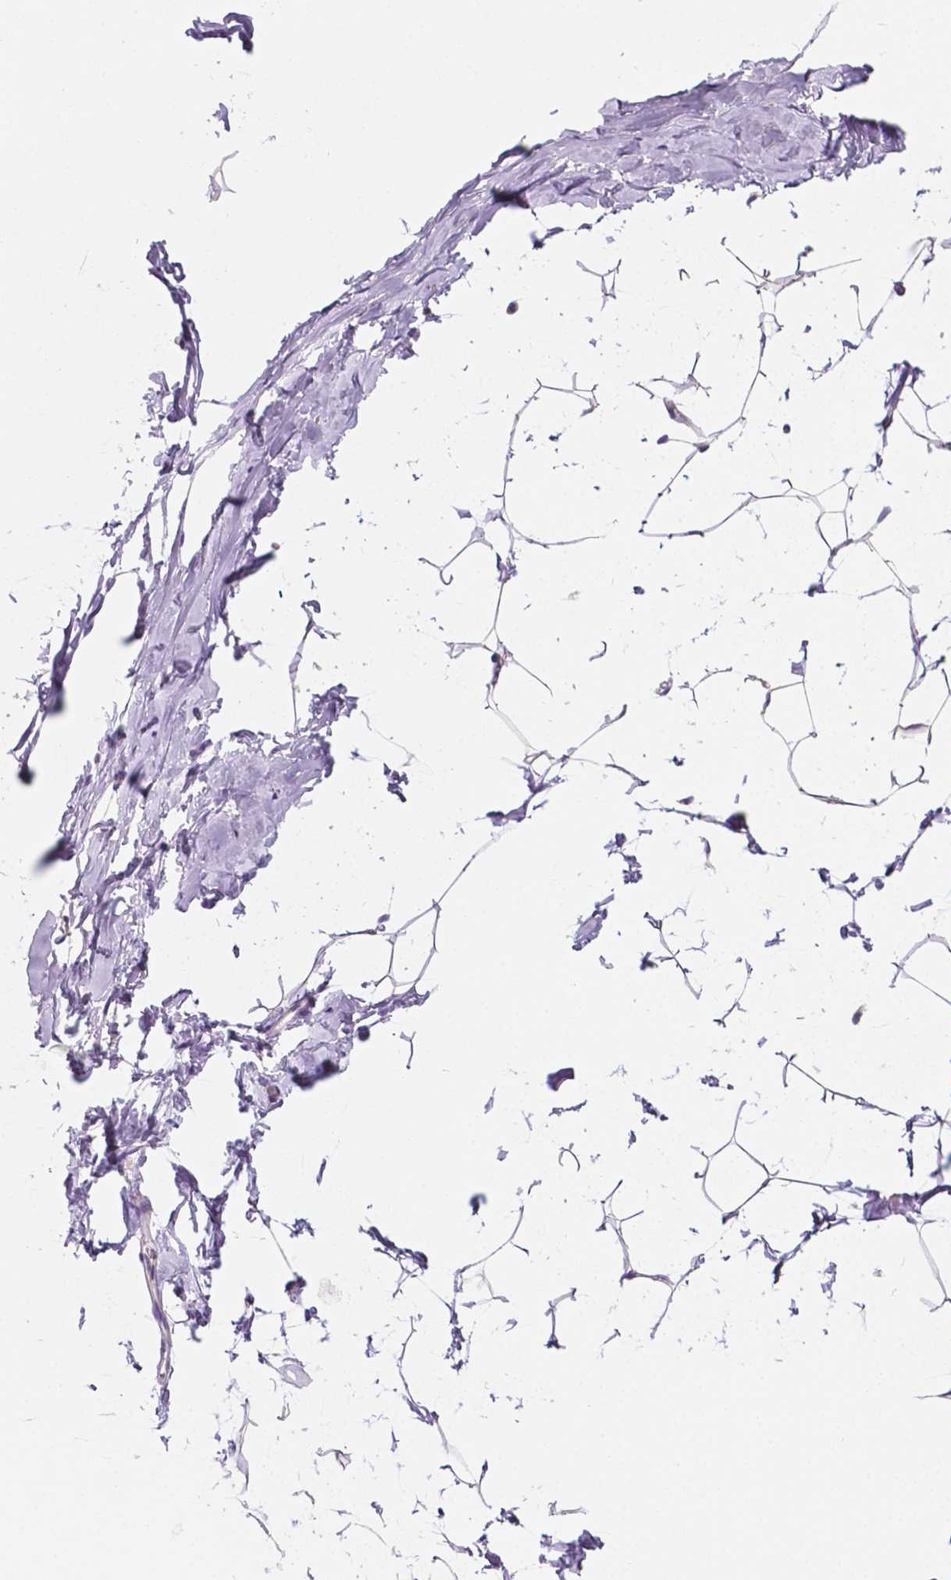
{"staining": {"intensity": "negative", "quantity": "none", "location": "none"}, "tissue": "breast", "cell_type": "Adipocytes", "image_type": "normal", "snomed": [{"axis": "morphology", "description": "Normal tissue, NOS"}, {"axis": "topography", "description": "Breast"}], "caption": "This is a histopathology image of IHC staining of benign breast, which shows no staining in adipocytes.", "gene": "SIRT2", "patient": {"sex": "female", "age": 32}}